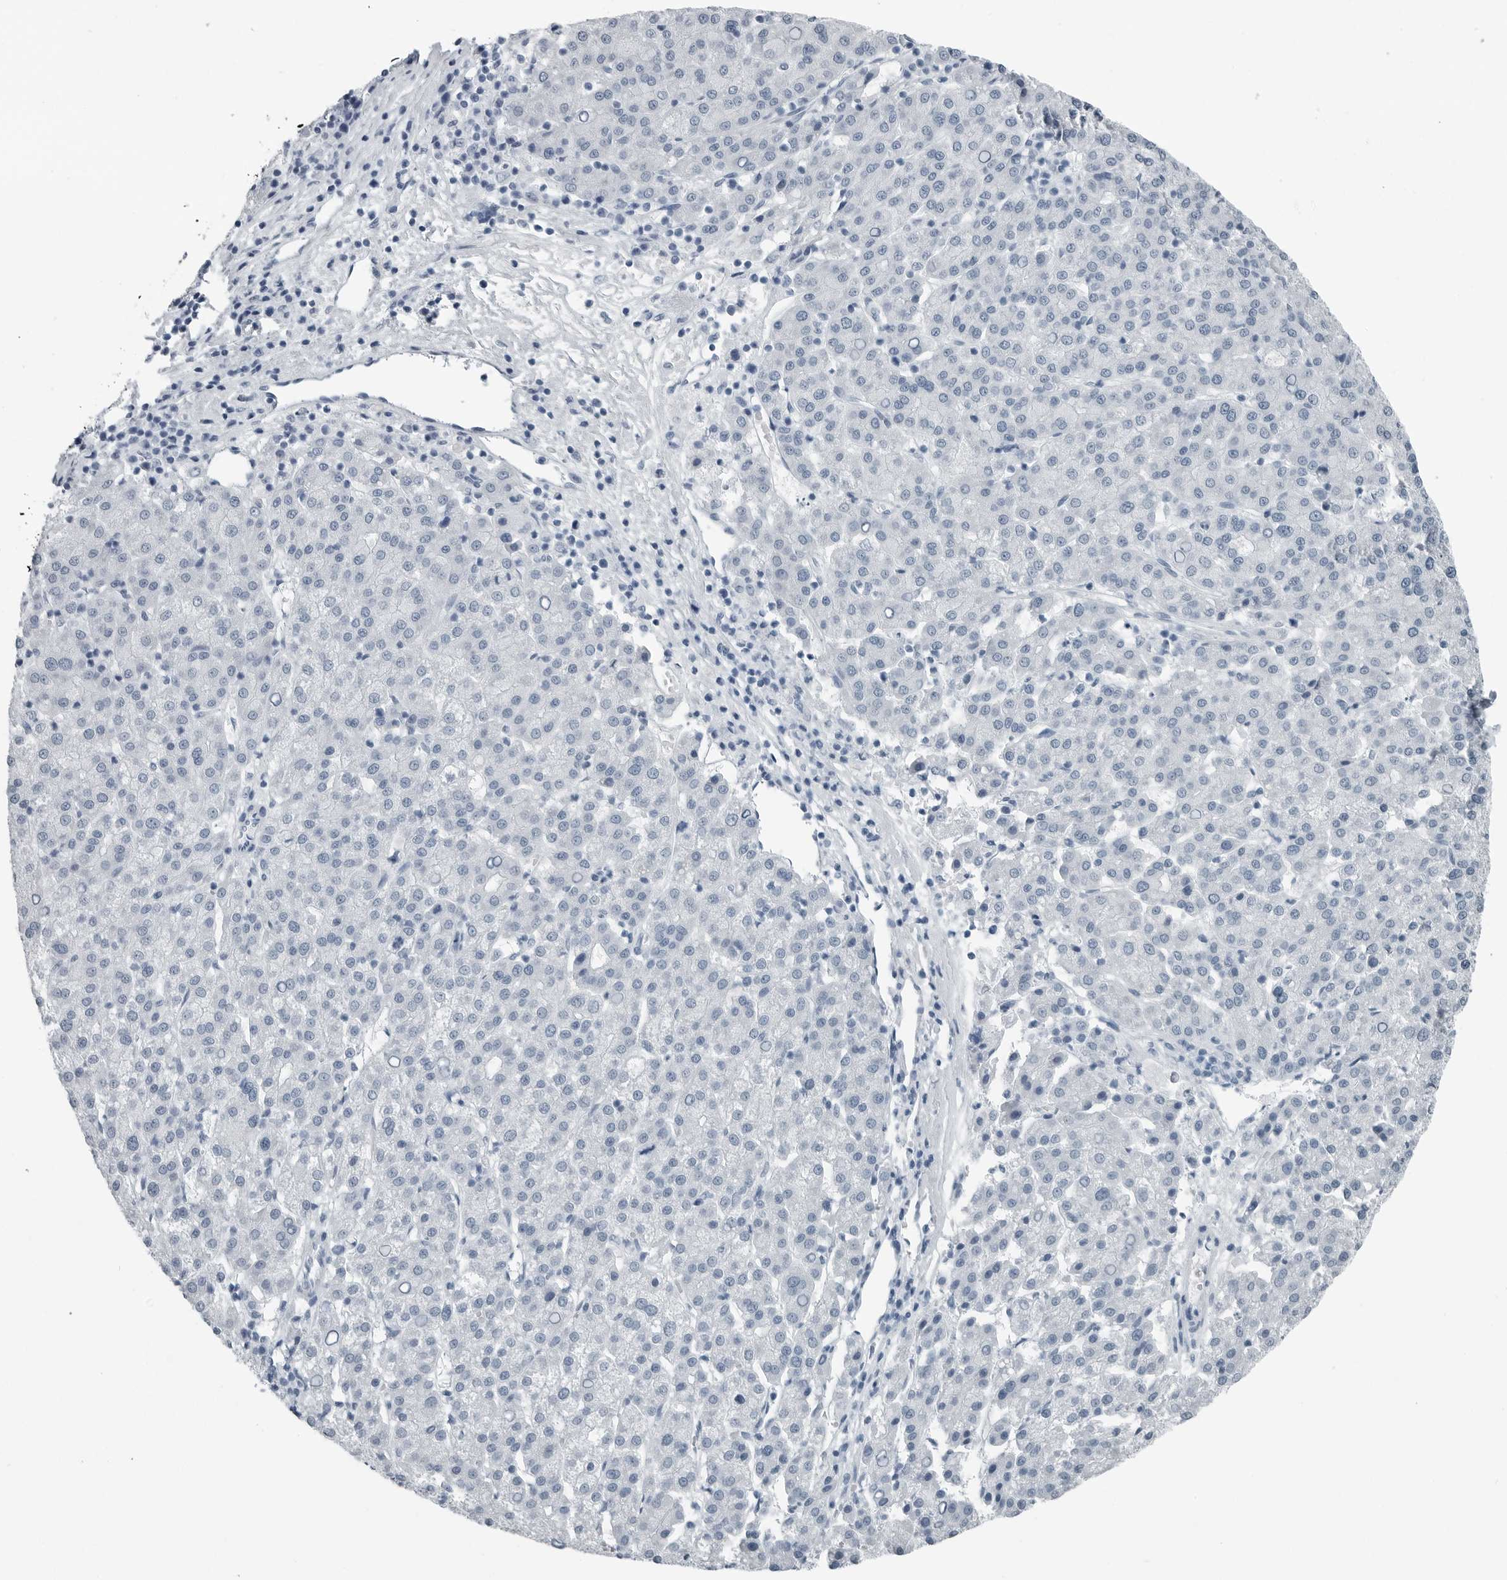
{"staining": {"intensity": "negative", "quantity": "none", "location": "none"}, "tissue": "liver cancer", "cell_type": "Tumor cells", "image_type": "cancer", "snomed": [{"axis": "morphology", "description": "Carcinoma, Hepatocellular, NOS"}, {"axis": "topography", "description": "Liver"}], "caption": "Tumor cells show no significant protein expression in hepatocellular carcinoma (liver).", "gene": "FABP6", "patient": {"sex": "female", "age": 58}}